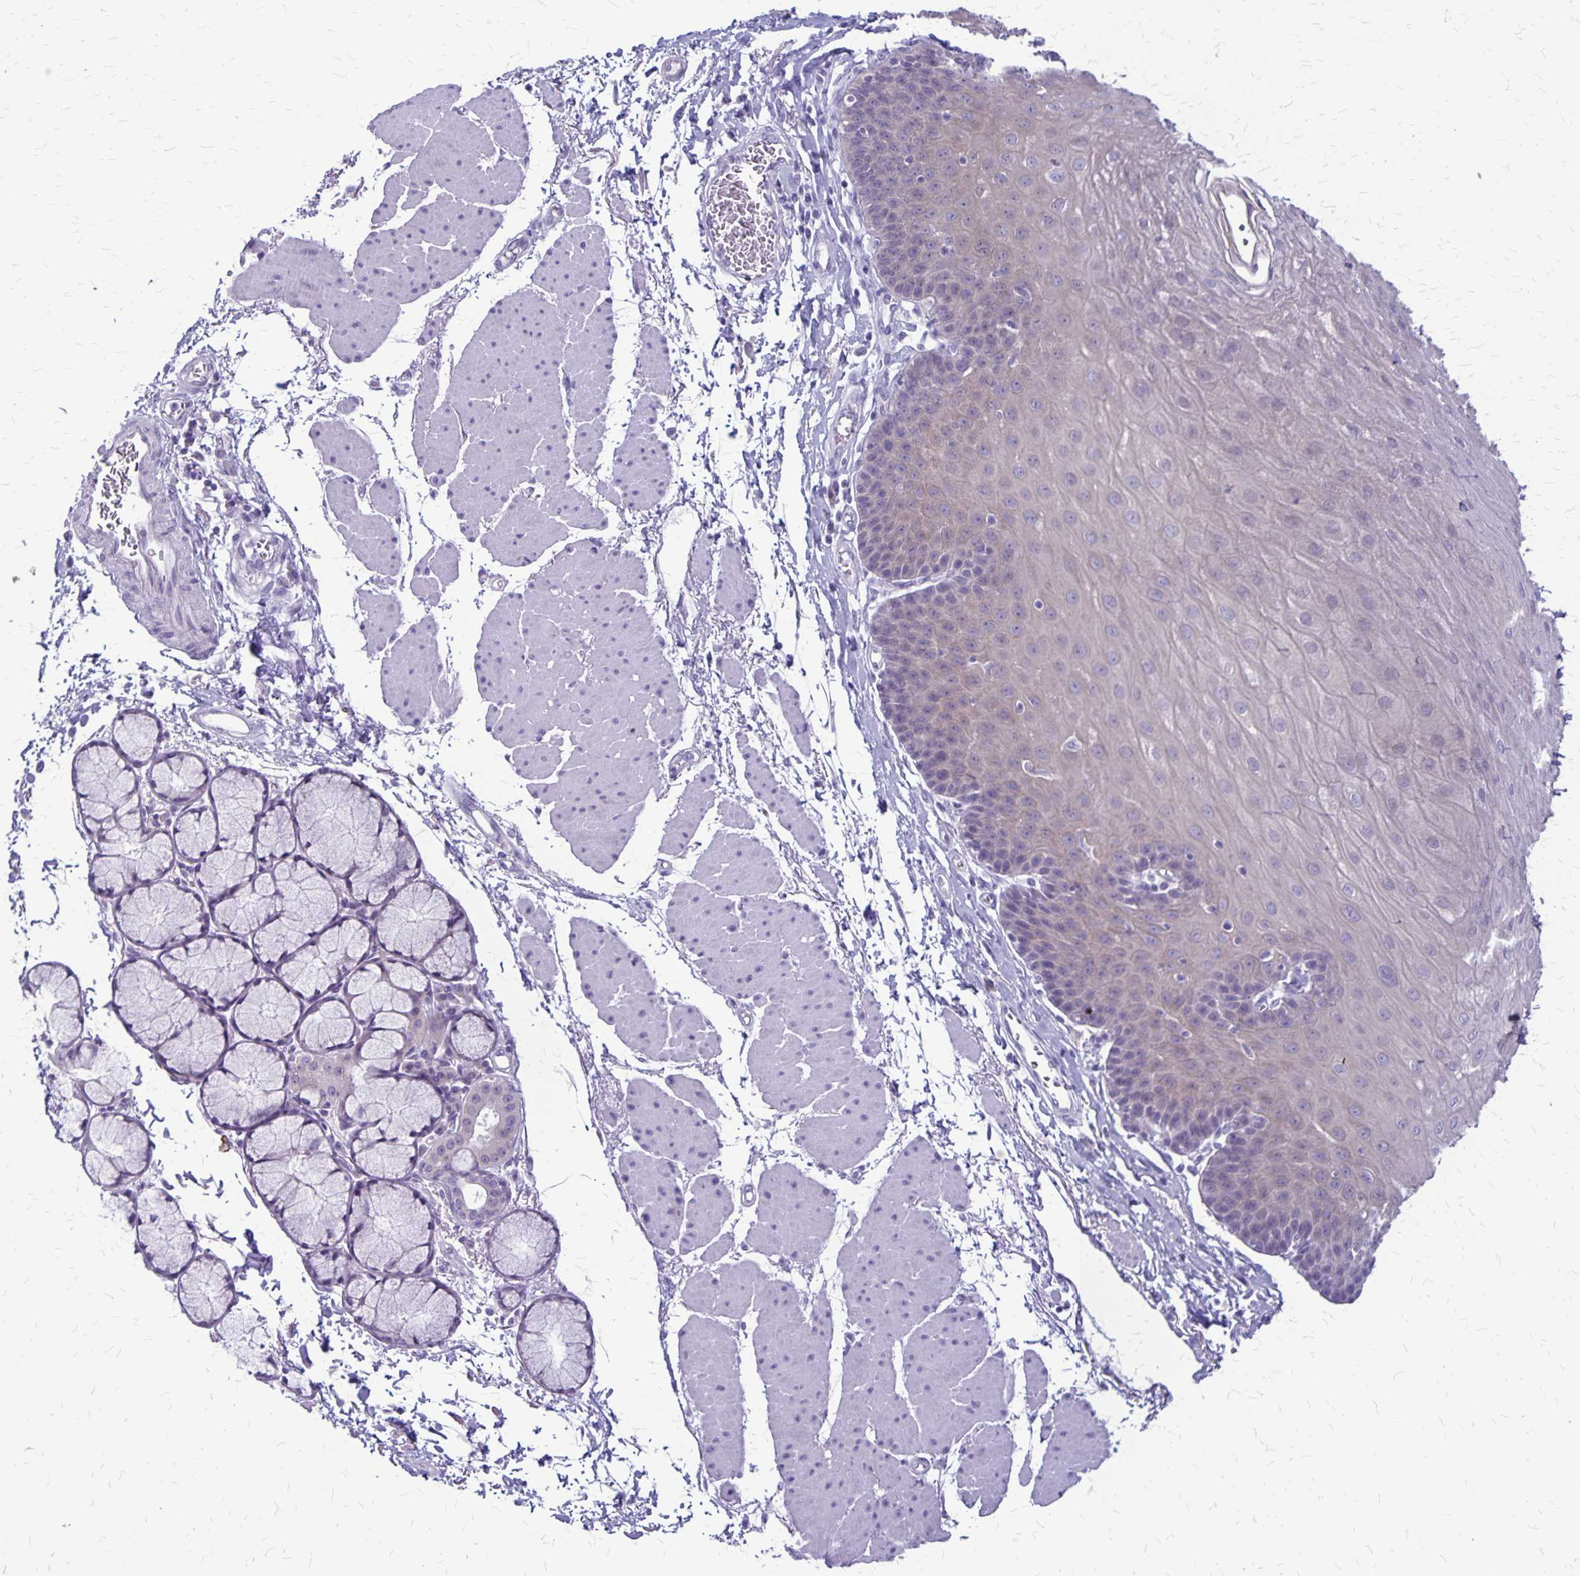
{"staining": {"intensity": "negative", "quantity": "none", "location": "none"}, "tissue": "esophagus", "cell_type": "Squamous epithelial cells", "image_type": "normal", "snomed": [{"axis": "morphology", "description": "Normal tissue, NOS"}, {"axis": "topography", "description": "Esophagus"}], "caption": "Photomicrograph shows no significant protein expression in squamous epithelial cells of unremarkable esophagus. The staining is performed using DAB (3,3'-diaminobenzidine) brown chromogen with nuclei counter-stained in using hematoxylin.", "gene": "PLXNB3", "patient": {"sex": "female", "age": 81}}